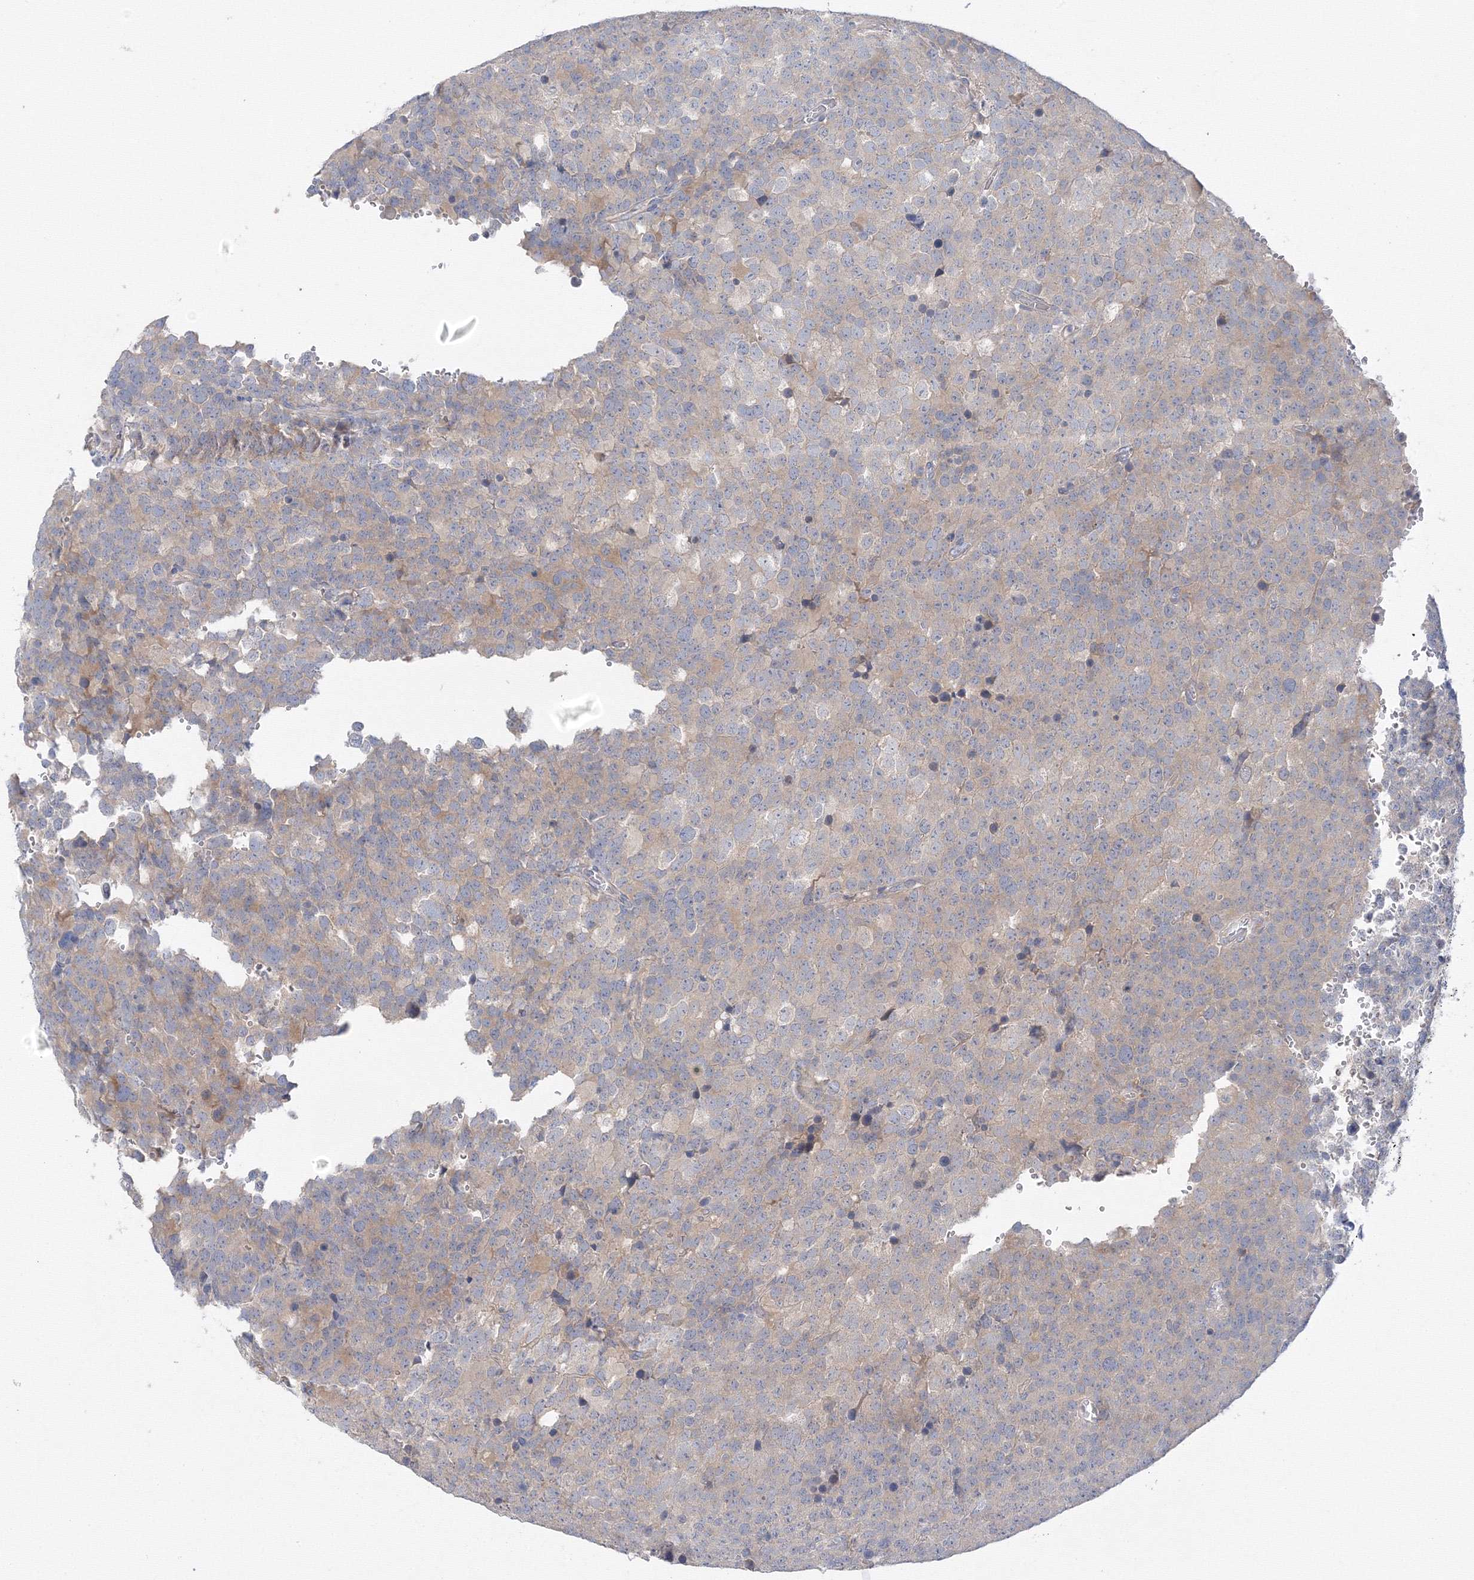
{"staining": {"intensity": "weak", "quantity": "25%-75%", "location": "cytoplasmic/membranous"}, "tissue": "testis cancer", "cell_type": "Tumor cells", "image_type": "cancer", "snomed": [{"axis": "morphology", "description": "Seminoma, NOS"}, {"axis": "topography", "description": "Testis"}], "caption": "Immunohistochemical staining of testis cancer (seminoma) displays weak cytoplasmic/membranous protein positivity in about 25%-75% of tumor cells. Using DAB (brown) and hematoxylin (blue) stains, captured at high magnification using brightfield microscopy.", "gene": "DIS3L2", "patient": {"sex": "male", "age": 71}}